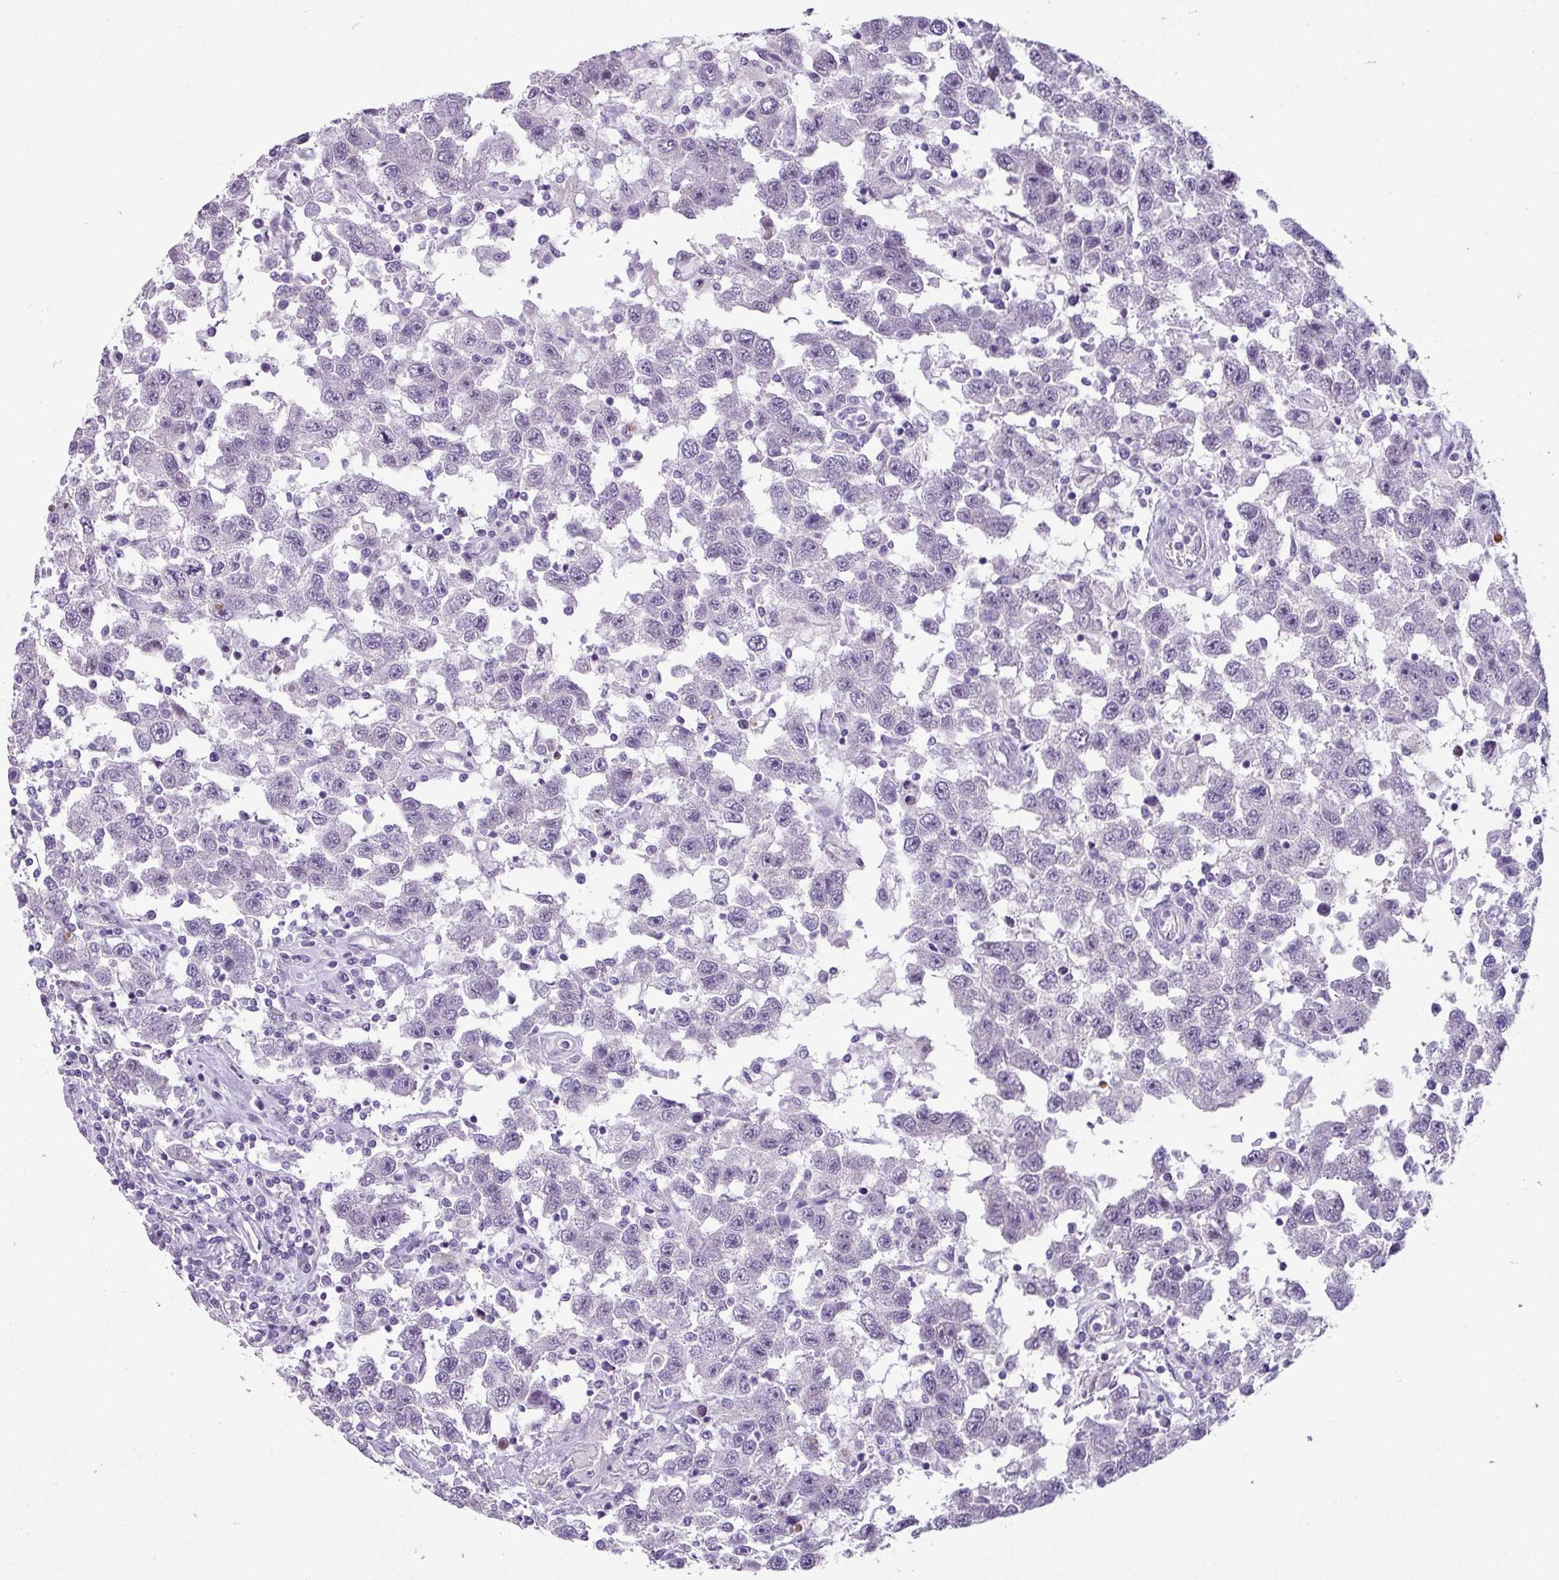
{"staining": {"intensity": "negative", "quantity": "none", "location": "none"}, "tissue": "testis cancer", "cell_type": "Tumor cells", "image_type": "cancer", "snomed": [{"axis": "morphology", "description": "Seminoma, NOS"}, {"axis": "topography", "description": "Testis"}], "caption": "DAB (3,3'-diaminobenzidine) immunohistochemical staining of testis cancer exhibits no significant expression in tumor cells.", "gene": "TTLL12", "patient": {"sex": "male", "age": 41}}